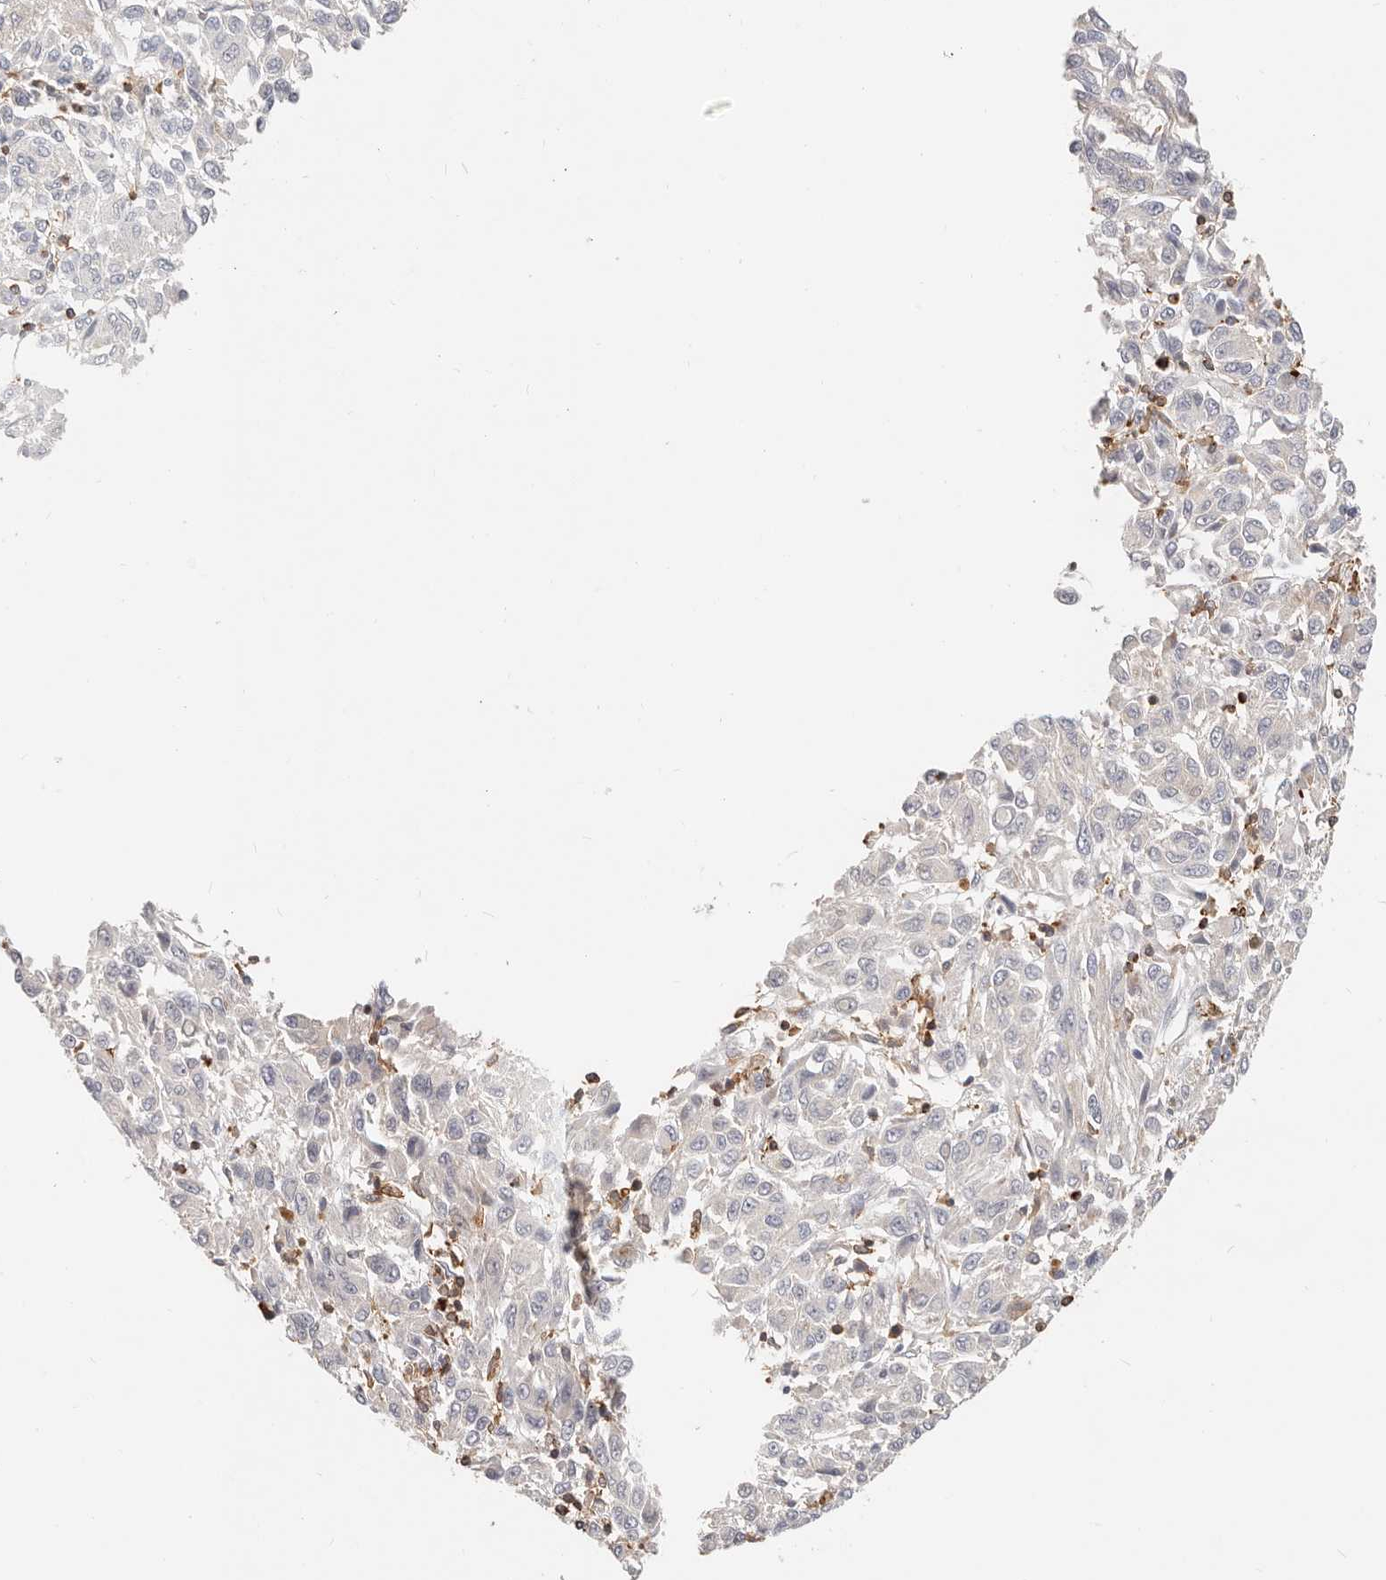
{"staining": {"intensity": "negative", "quantity": "none", "location": "none"}, "tissue": "melanoma", "cell_type": "Tumor cells", "image_type": "cancer", "snomed": [{"axis": "morphology", "description": "Malignant melanoma, Metastatic site"}, {"axis": "topography", "description": "Lung"}], "caption": "Immunohistochemistry (IHC) image of neoplastic tissue: human melanoma stained with DAB (3,3'-diaminobenzidine) demonstrates no significant protein positivity in tumor cells.", "gene": "TMEM63B", "patient": {"sex": "male", "age": 64}}